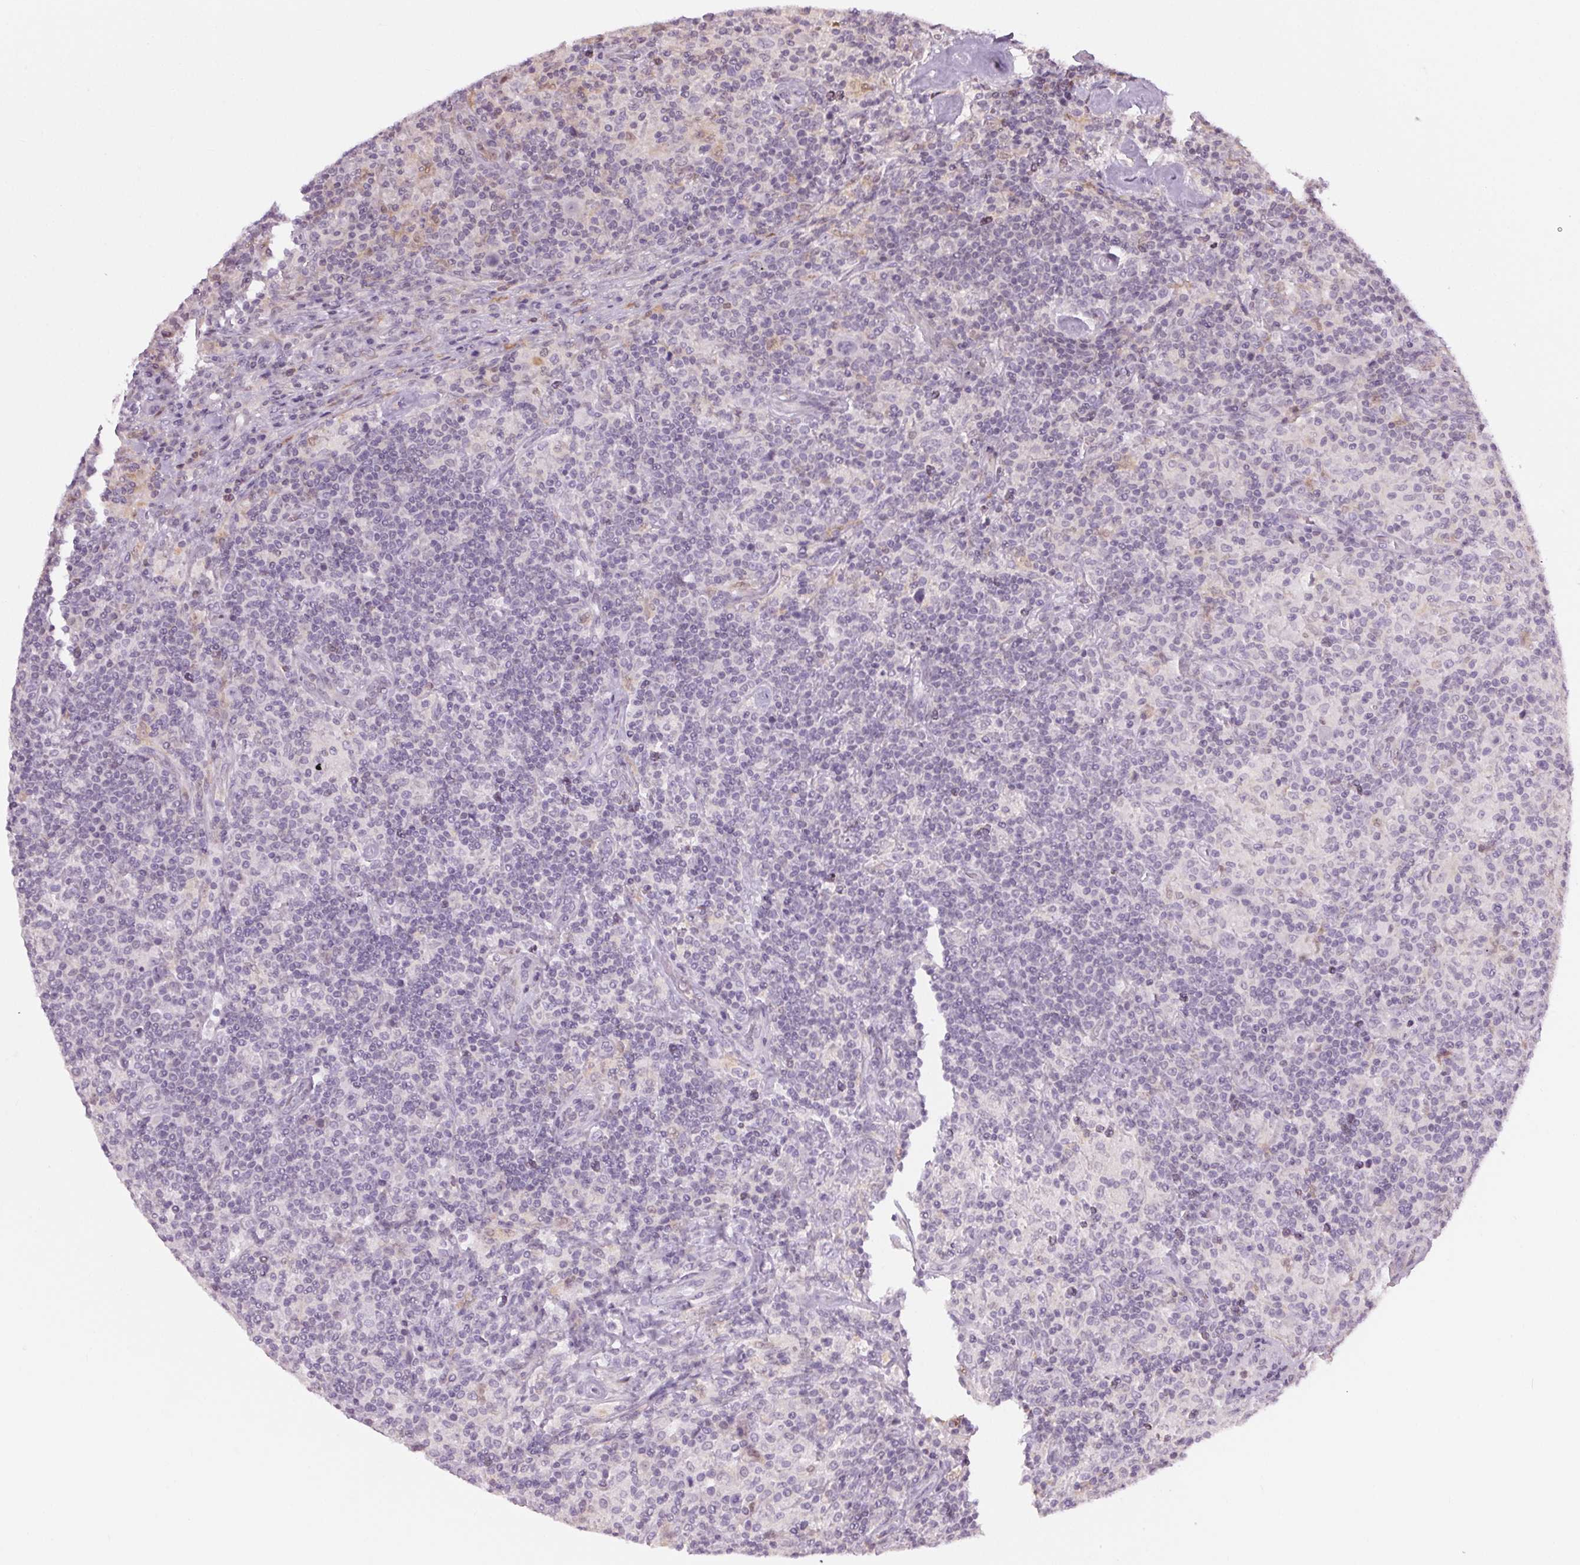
{"staining": {"intensity": "negative", "quantity": "none", "location": "none"}, "tissue": "lymphoma", "cell_type": "Tumor cells", "image_type": "cancer", "snomed": [{"axis": "morphology", "description": "Hodgkin's disease, NOS"}, {"axis": "topography", "description": "Lymph node"}], "caption": "Photomicrograph shows no significant protein expression in tumor cells of lymphoma.", "gene": "SLC6A19", "patient": {"sex": "male", "age": 70}}